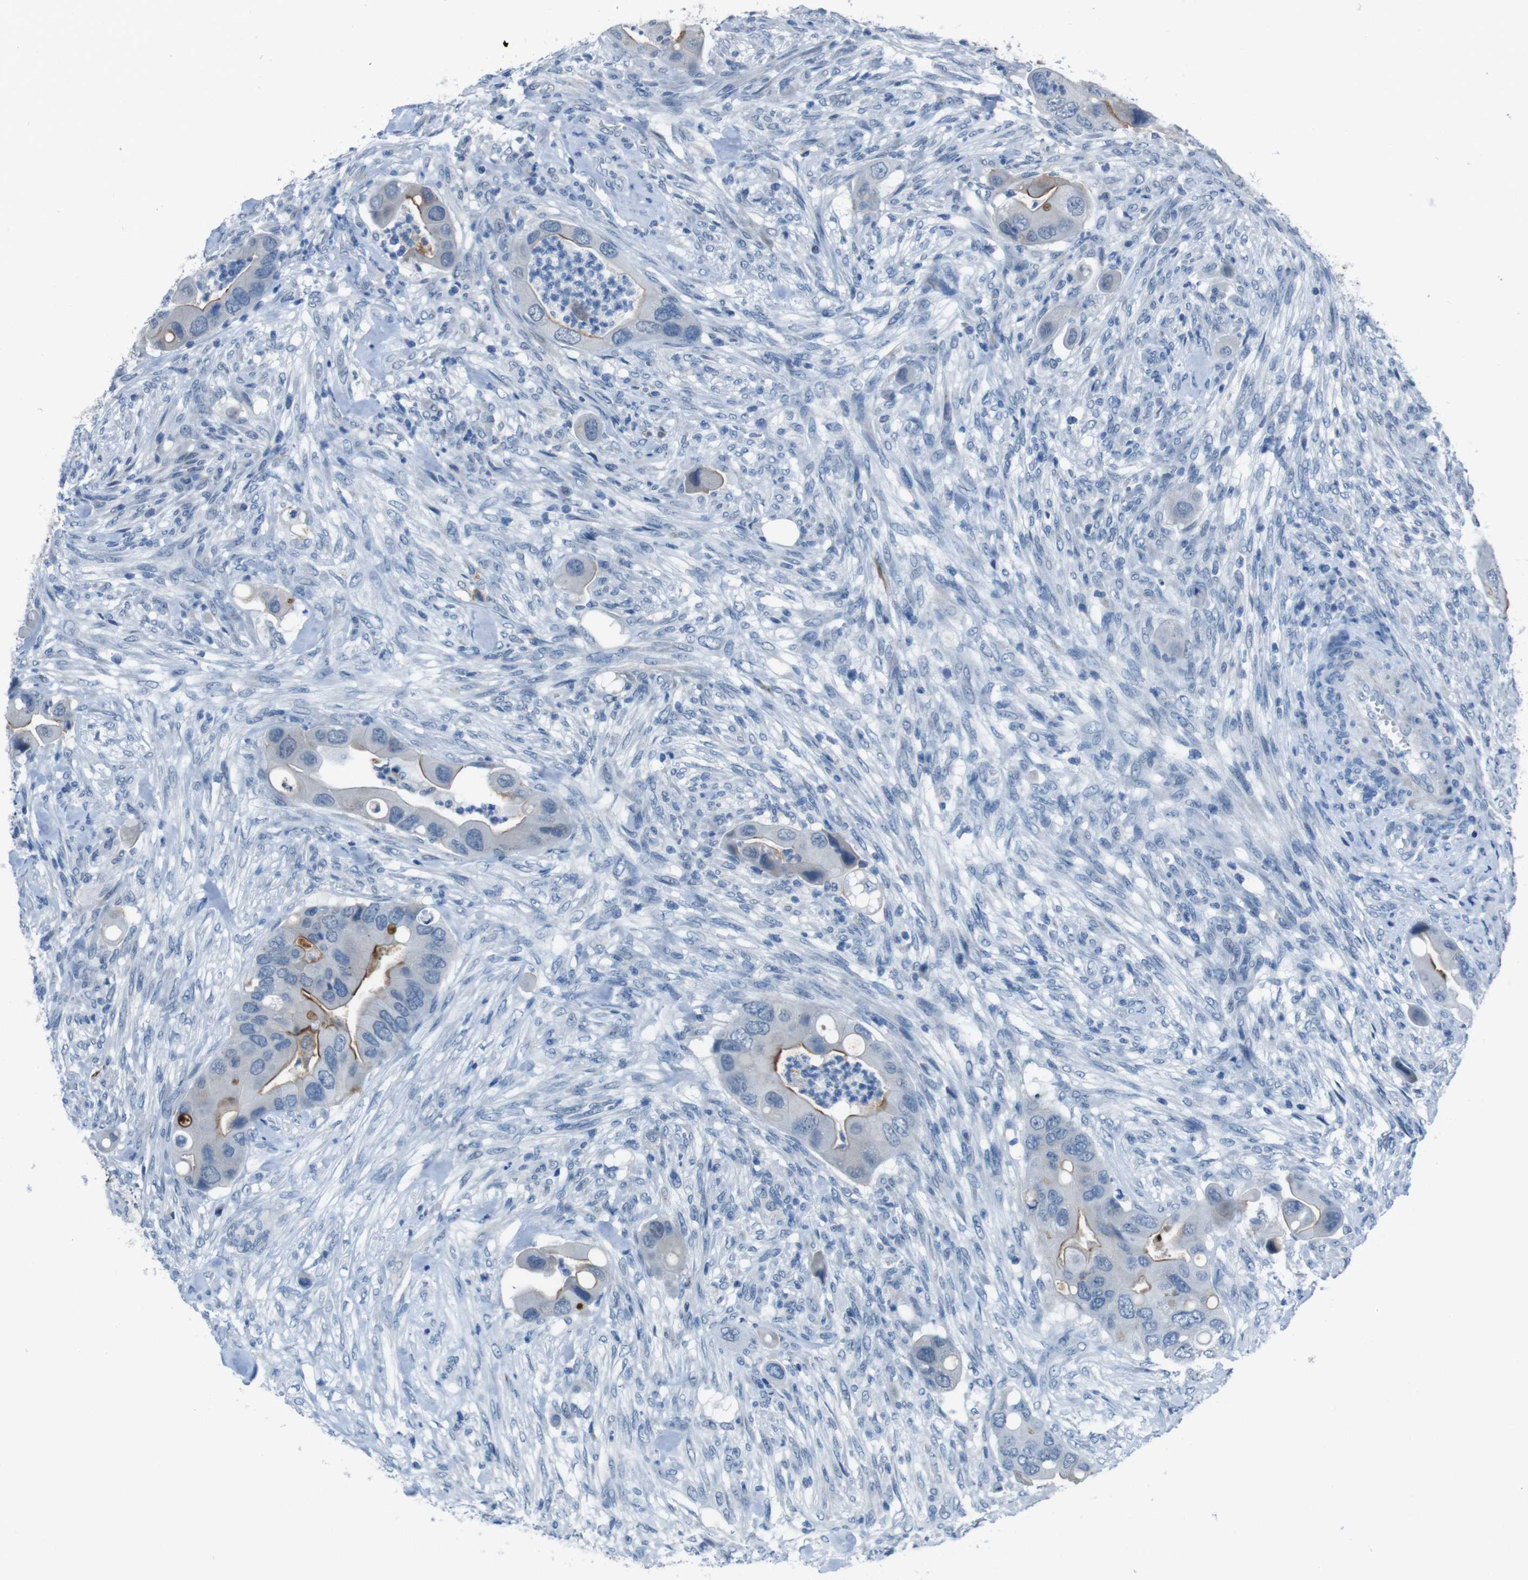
{"staining": {"intensity": "moderate", "quantity": "25%-75%", "location": "cytoplasmic/membranous"}, "tissue": "colorectal cancer", "cell_type": "Tumor cells", "image_type": "cancer", "snomed": [{"axis": "morphology", "description": "Adenocarcinoma, NOS"}, {"axis": "topography", "description": "Rectum"}], "caption": "Immunohistochemistry (IHC) (DAB (3,3'-diaminobenzidine)) staining of colorectal adenocarcinoma shows moderate cytoplasmic/membranous protein positivity in approximately 25%-75% of tumor cells. The staining is performed using DAB brown chromogen to label protein expression. The nuclei are counter-stained blue using hematoxylin.", "gene": "CDHR2", "patient": {"sex": "female", "age": 57}}